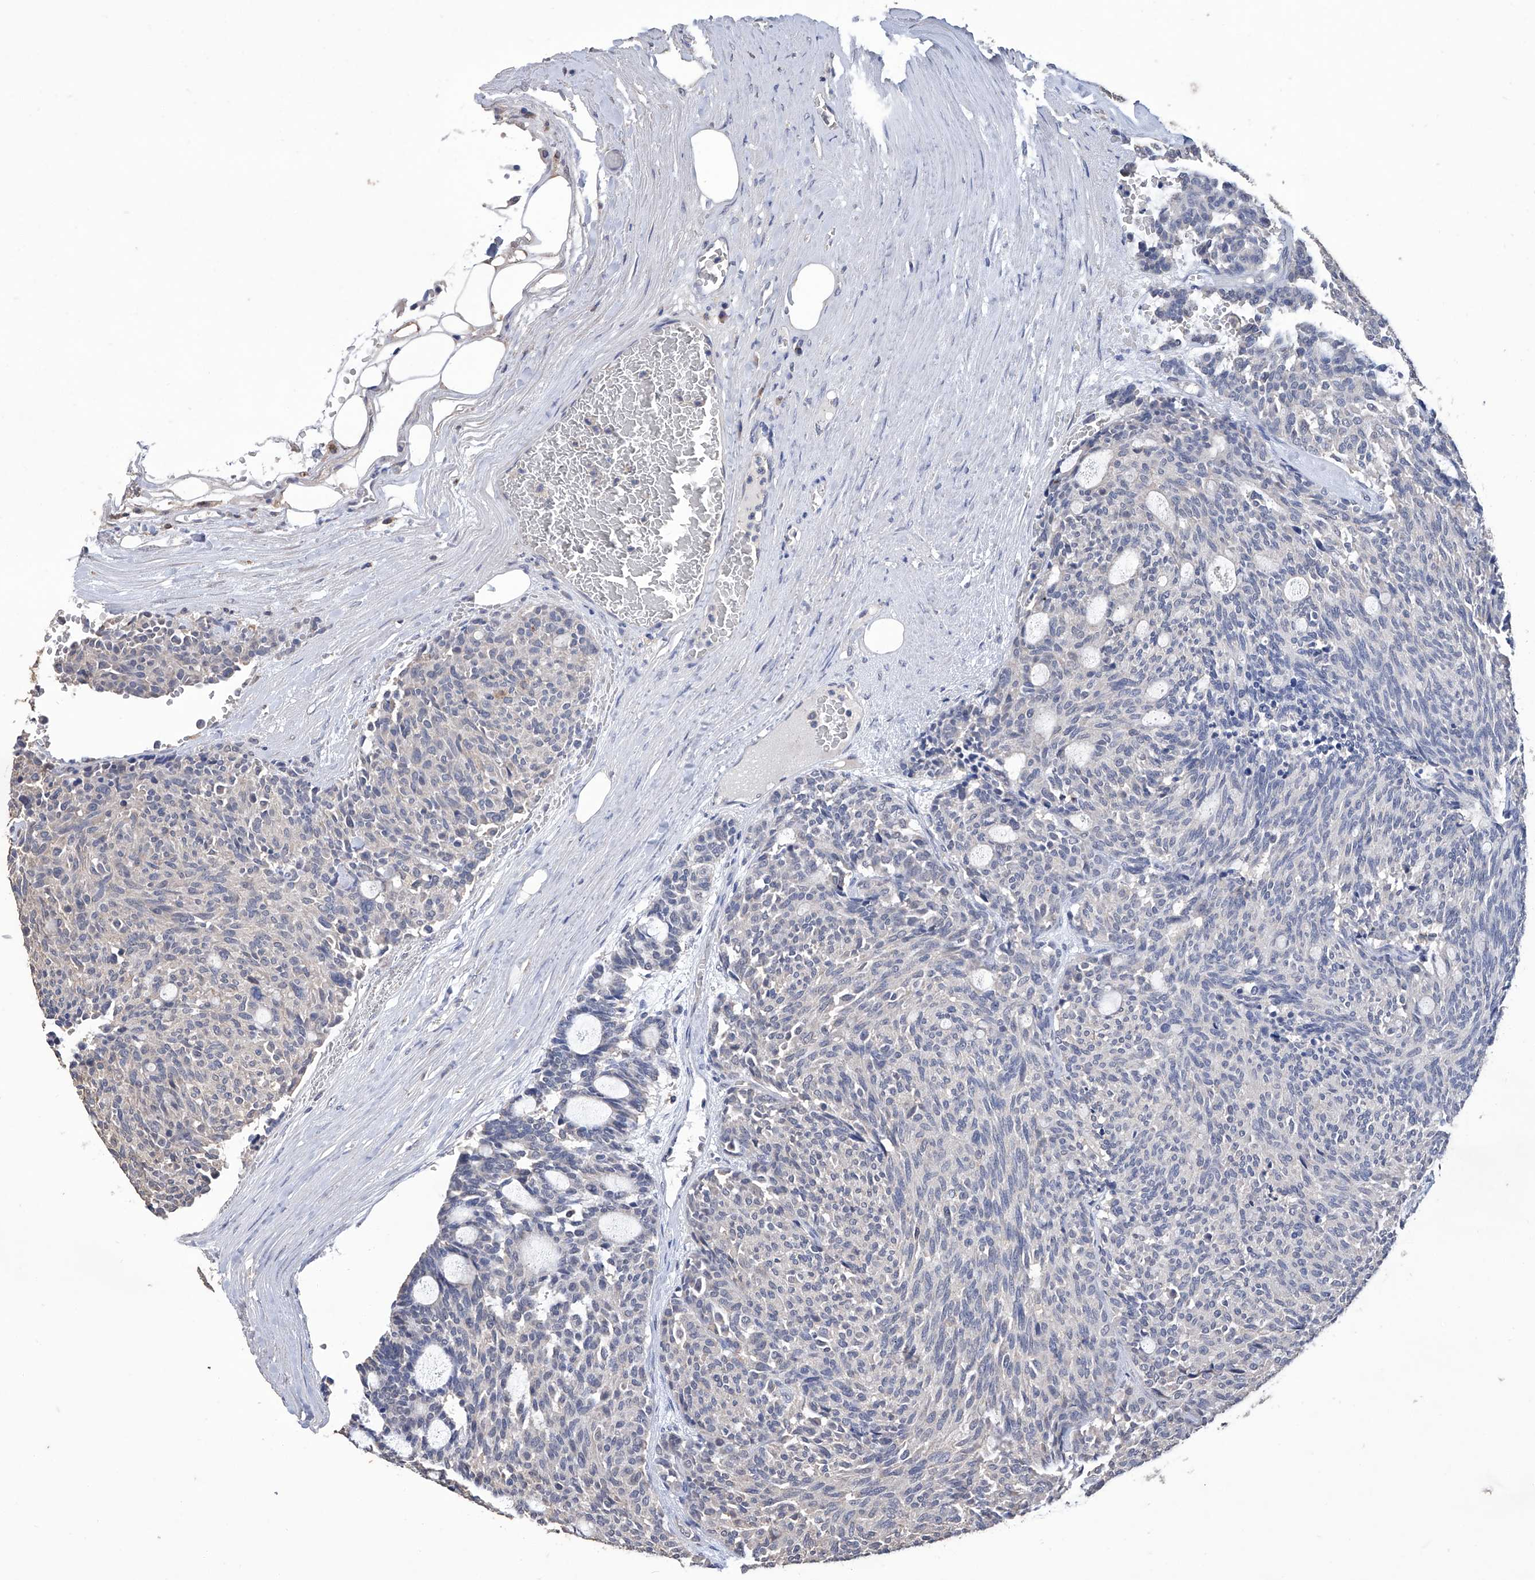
{"staining": {"intensity": "negative", "quantity": "none", "location": "none"}, "tissue": "carcinoid", "cell_type": "Tumor cells", "image_type": "cancer", "snomed": [{"axis": "morphology", "description": "Carcinoid, malignant, NOS"}, {"axis": "topography", "description": "Pancreas"}], "caption": "The histopathology image demonstrates no staining of tumor cells in carcinoid (malignant).", "gene": "GPT", "patient": {"sex": "female", "age": 54}}